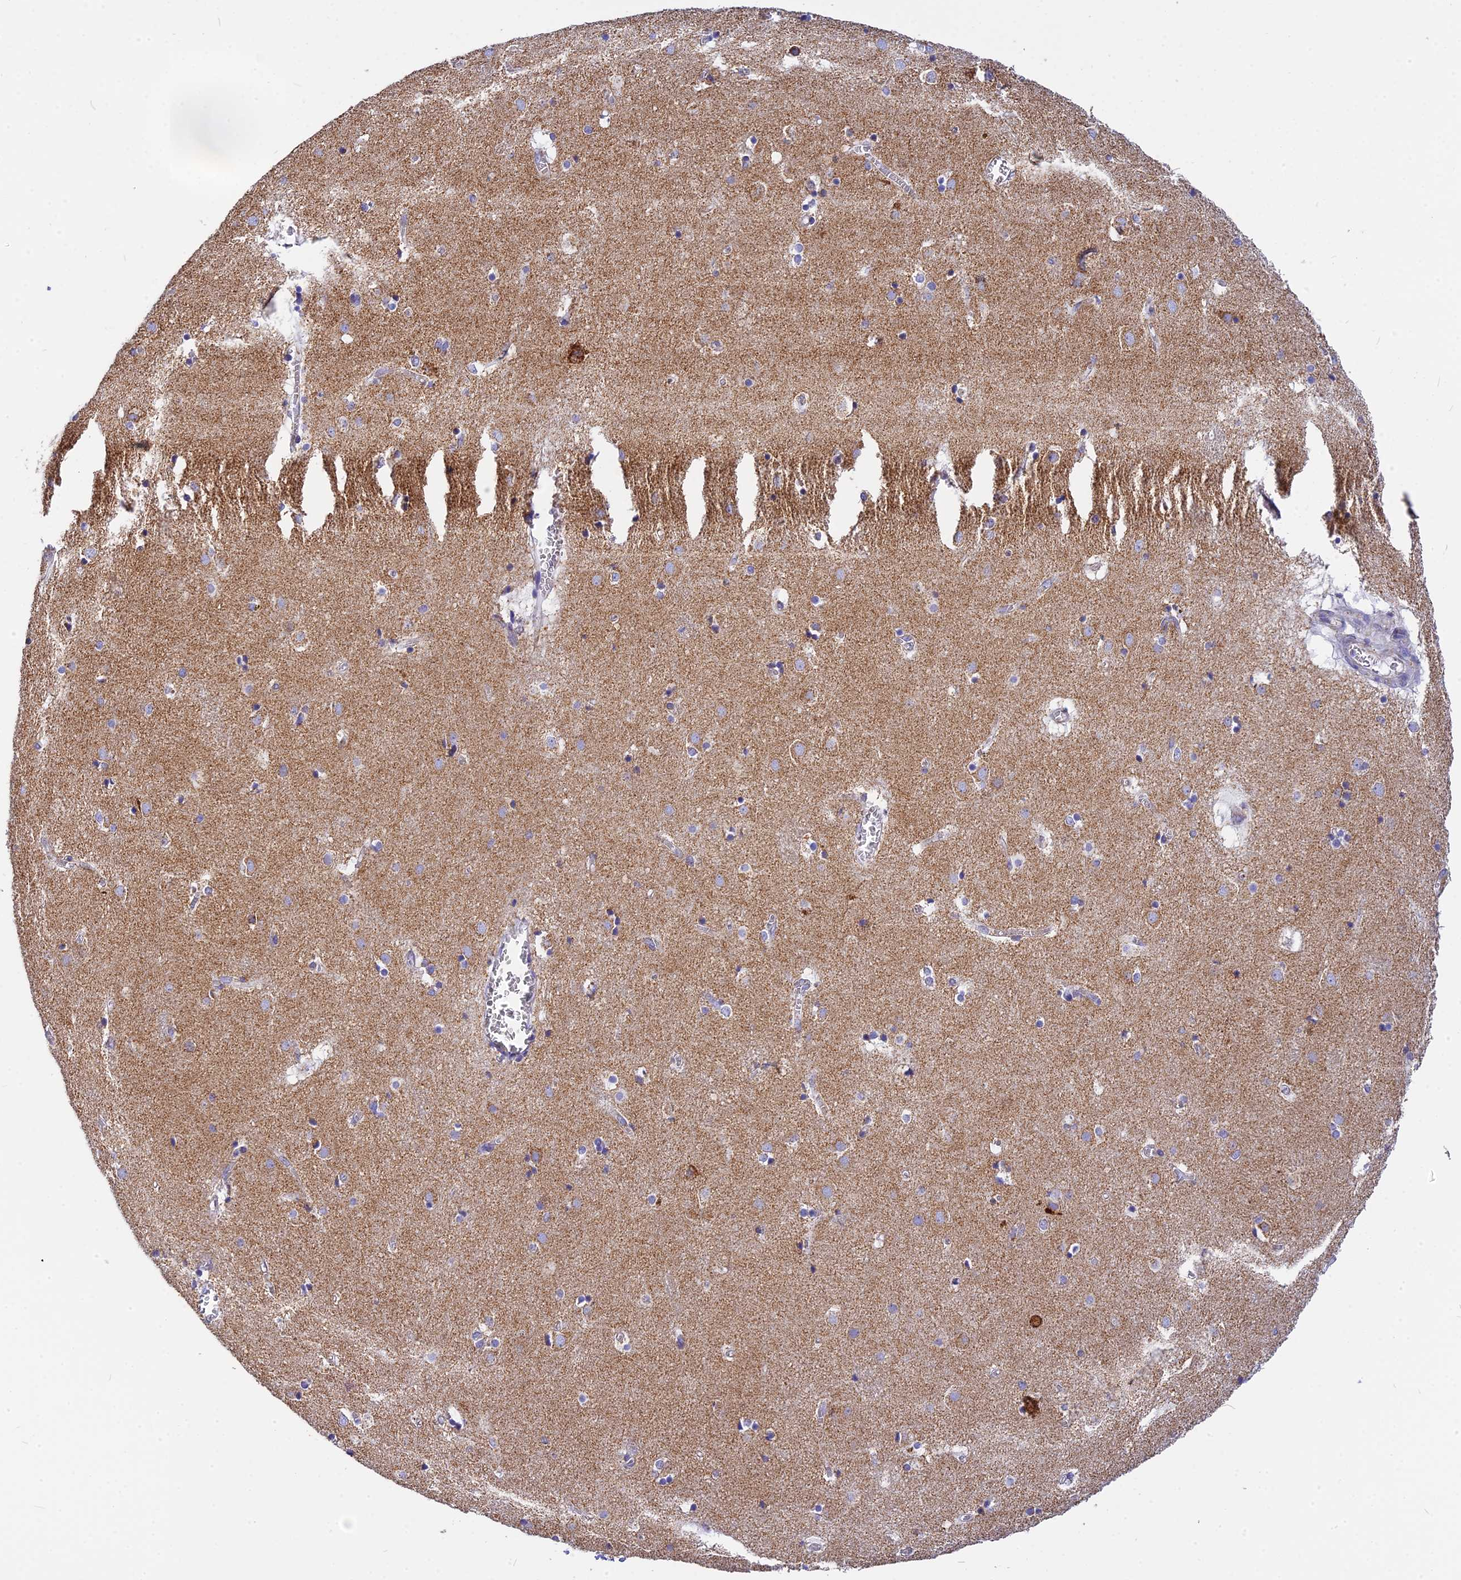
{"staining": {"intensity": "weak", "quantity": "<25%", "location": "cytoplasmic/membranous"}, "tissue": "caudate", "cell_type": "Glial cells", "image_type": "normal", "snomed": [{"axis": "morphology", "description": "Normal tissue, NOS"}, {"axis": "topography", "description": "Lateral ventricle wall"}], "caption": "There is no significant positivity in glial cells of caudate. Nuclei are stained in blue.", "gene": "VDAC2", "patient": {"sex": "male", "age": 70}}